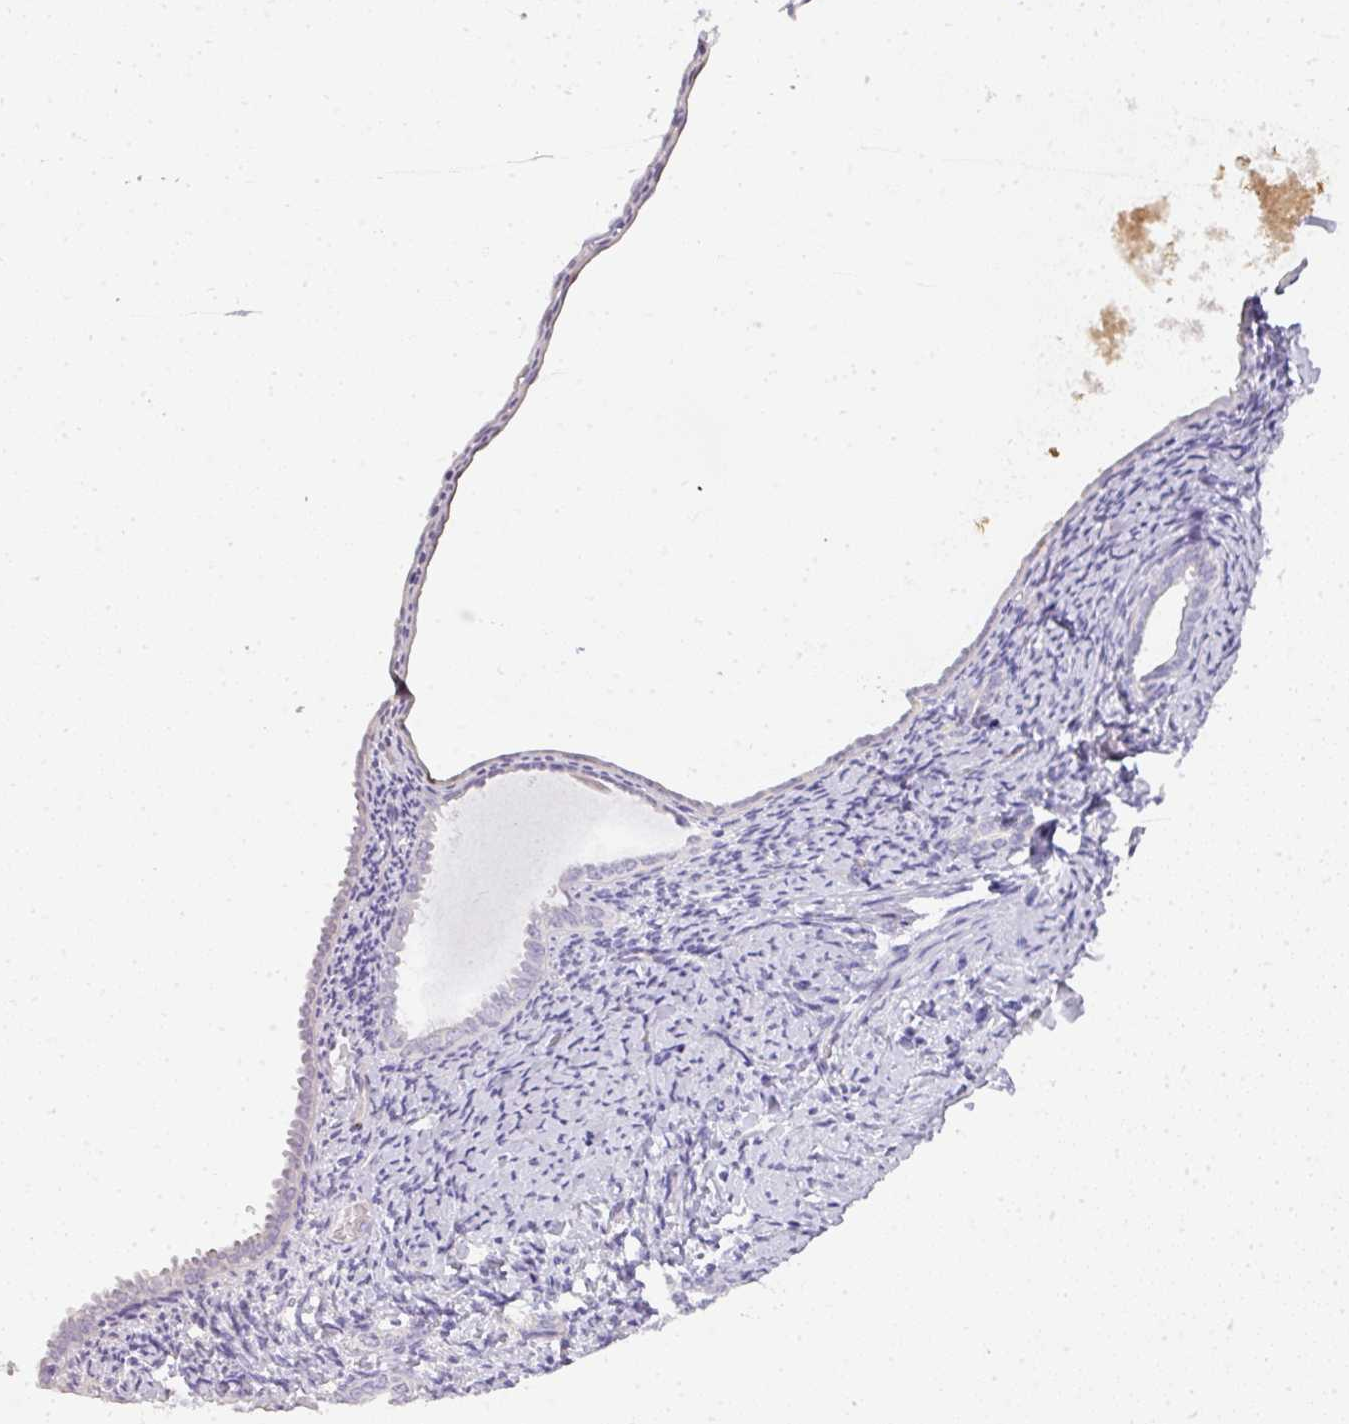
{"staining": {"intensity": "negative", "quantity": "none", "location": "none"}, "tissue": "endometrium", "cell_type": "Cells in endometrial stroma", "image_type": "normal", "snomed": [{"axis": "morphology", "description": "Normal tissue, NOS"}, {"axis": "topography", "description": "Endometrium"}], "caption": "Endometrium was stained to show a protein in brown. There is no significant staining in cells in endometrial stroma. (DAB (3,3'-diaminobenzidine) immunohistochemistry with hematoxylin counter stain).", "gene": "HHEX", "patient": {"sex": "female", "age": 63}}